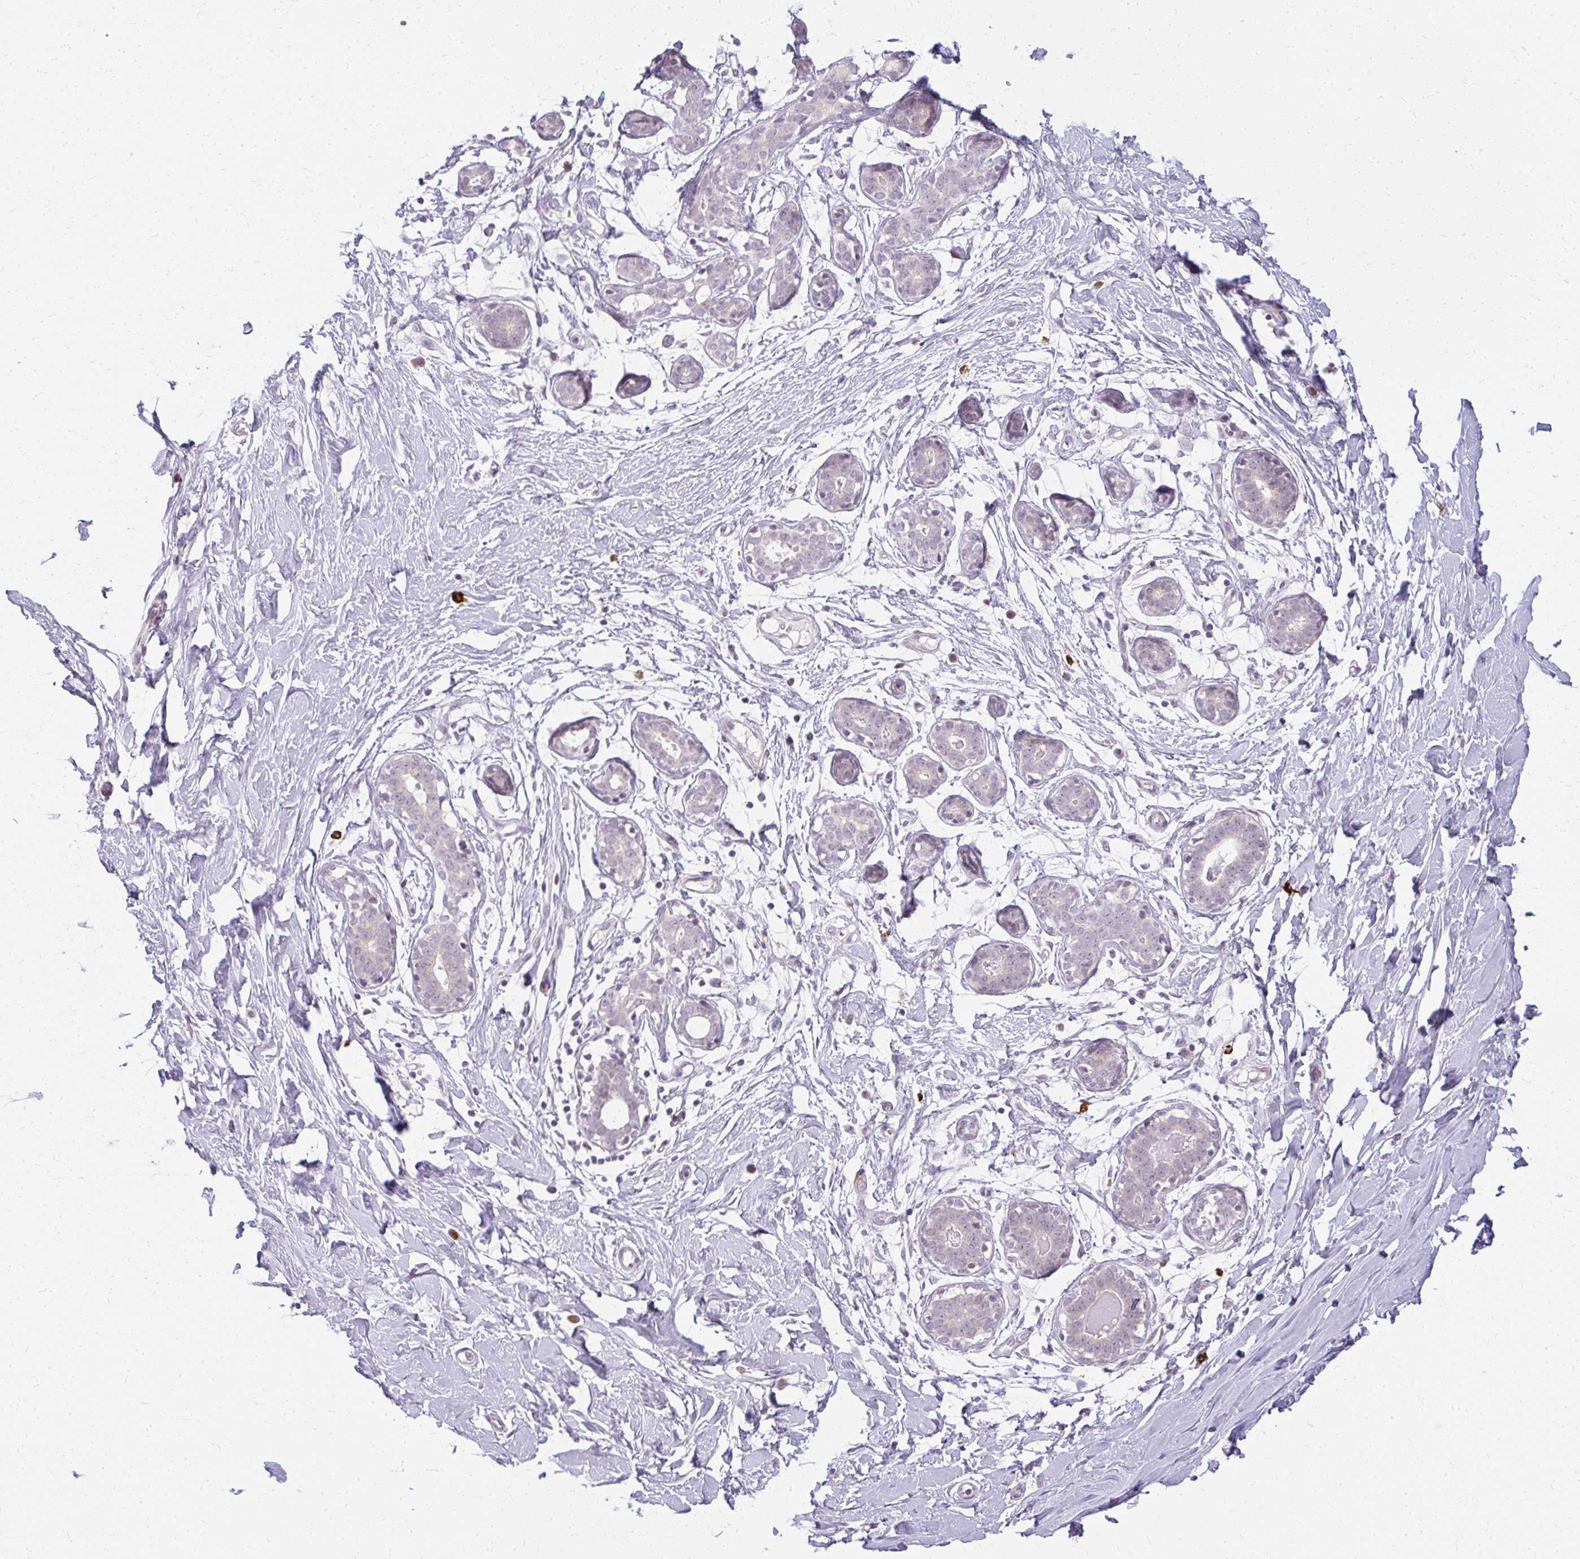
{"staining": {"intensity": "negative", "quantity": "none", "location": "none"}, "tissue": "breast", "cell_type": "Adipocytes", "image_type": "normal", "snomed": [{"axis": "morphology", "description": "Normal tissue, NOS"}, {"axis": "topography", "description": "Breast"}], "caption": "Immunohistochemical staining of normal breast demonstrates no significant positivity in adipocytes.", "gene": "ZFYVE26", "patient": {"sex": "female", "age": 27}}